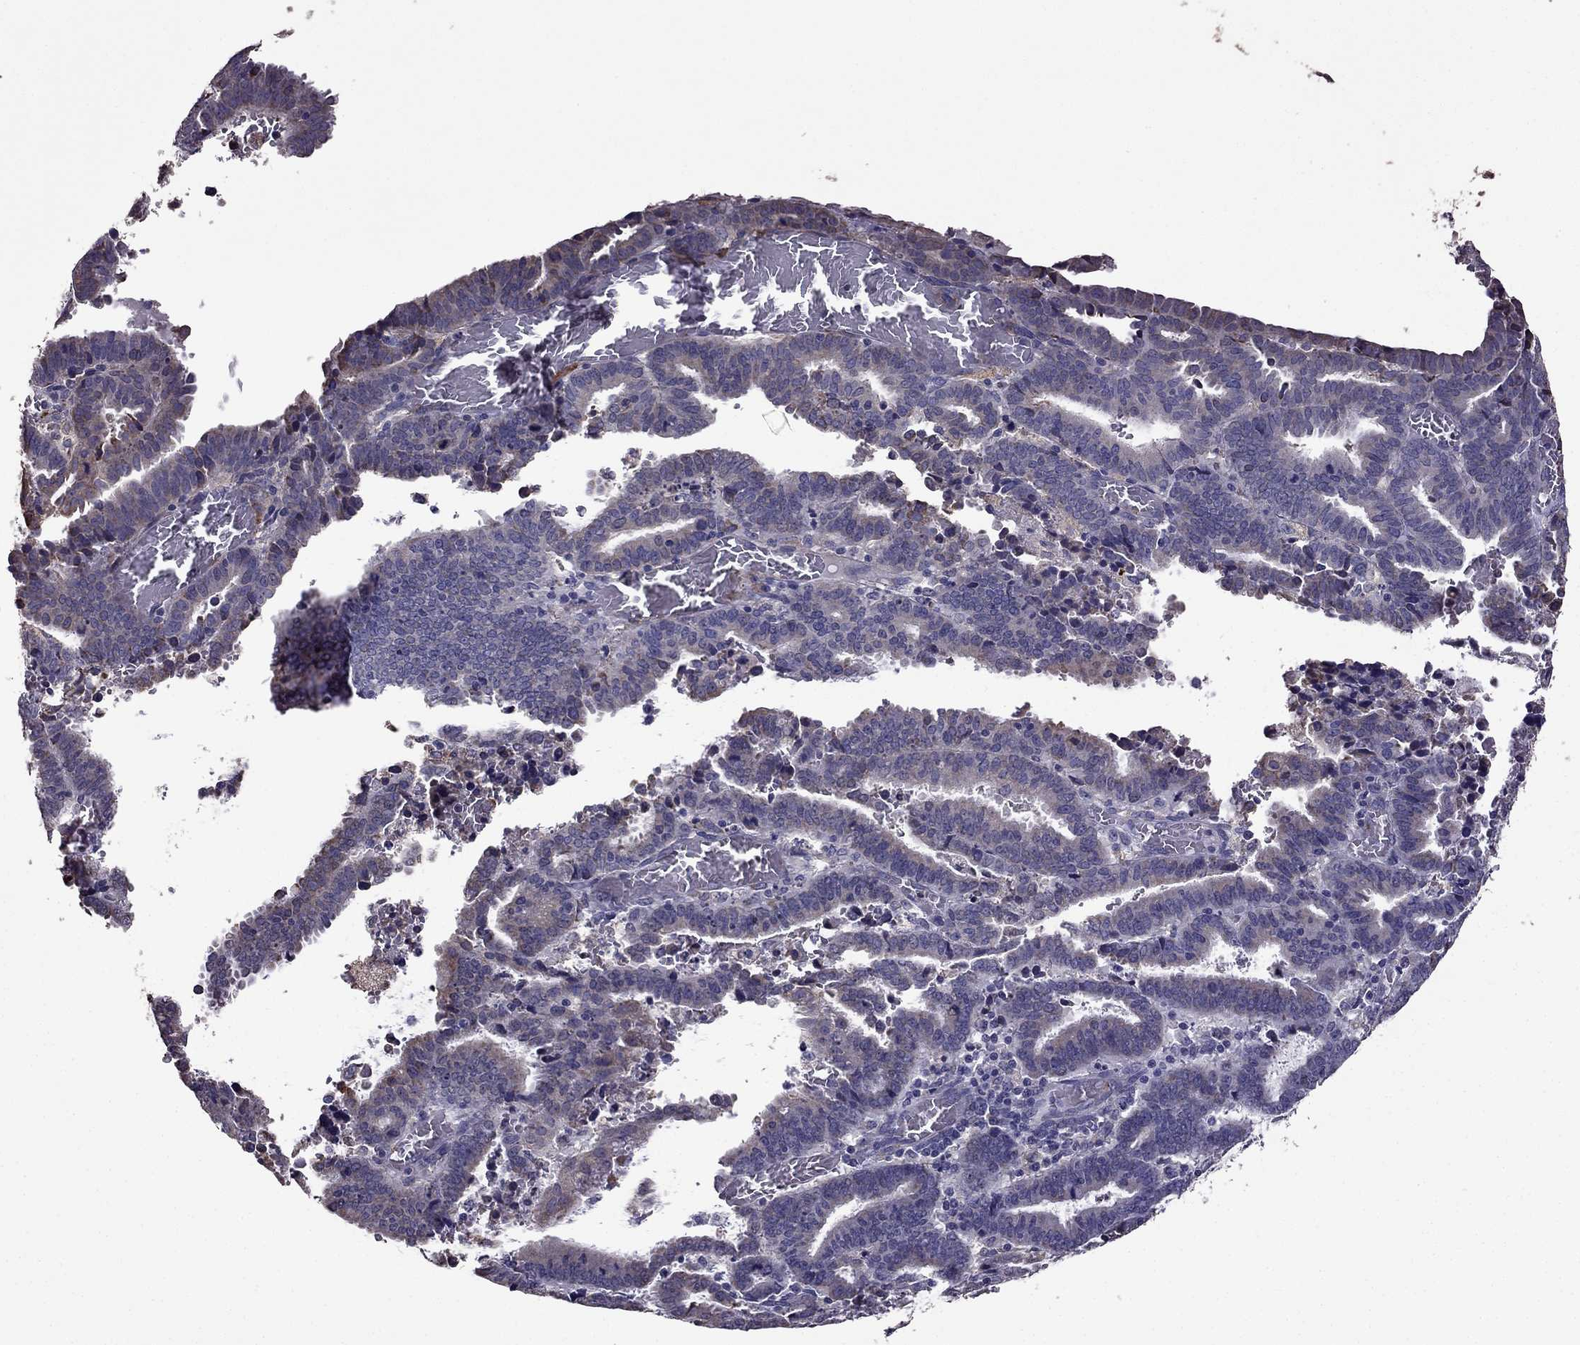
{"staining": {"intensity": "negative", "quantity": "none", "location": "none"}, "tissue": "endometrial cancer", "cell_type": "Tumor cells", "image_type": "cancer", "snomed": [{"axis": "morphology", "description": "Adenocarcinoma, NOS"}, {"axis": "topography", "description": "Uterus"}], "caption": "This is an immunohistochemistry photomicrograph of adenocarcinoma (endometrial). There is no positivity in tumor cells.", "gene": "CDH9", "patient": {"sex": "female", "age": 83}}